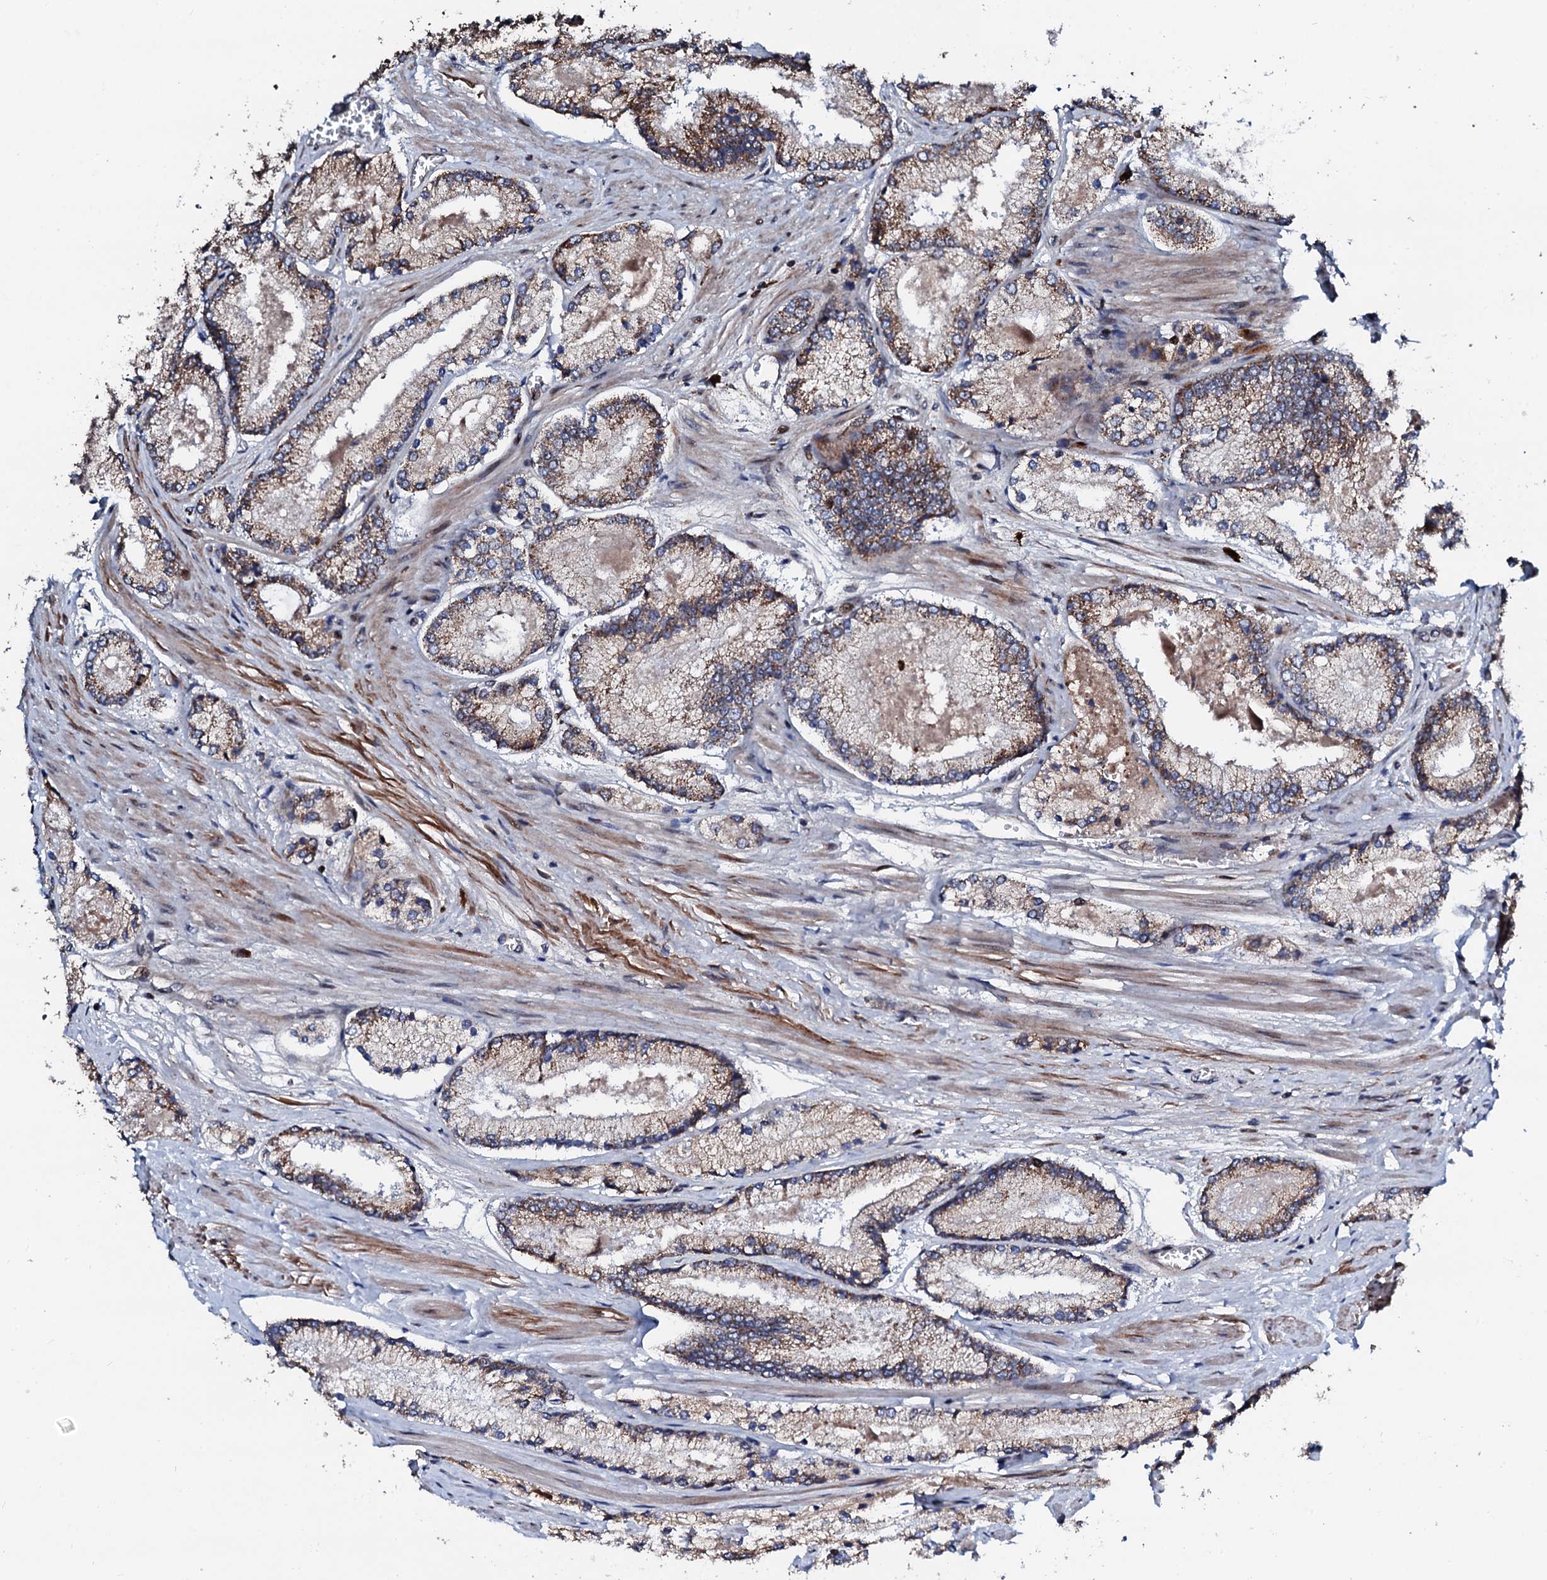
{"staining": {"intensity": "moderate", "quantity": "25%-75%", "location": "cytoplasmic/membranous"}, "tissue": "prostate cancer", "cell_type": "Tumor cells", "image_type": "cancer", "snomed": [{"axis": "morphology", "description": "Adenocarcinoma, Low grade"}, {"axis": "topography", "description": "Prostate"}], "caption": "Immunohistochemistry (IHC) (DAB) staining of human adenocarcinoma (low-grade) (prostate) reveals moderate cytoplasmic/membranous protein expression in approximately 25%-75% of tumor cells.", "gene": "KIF18A", "patient": {"sex": "male", "age": 74}}